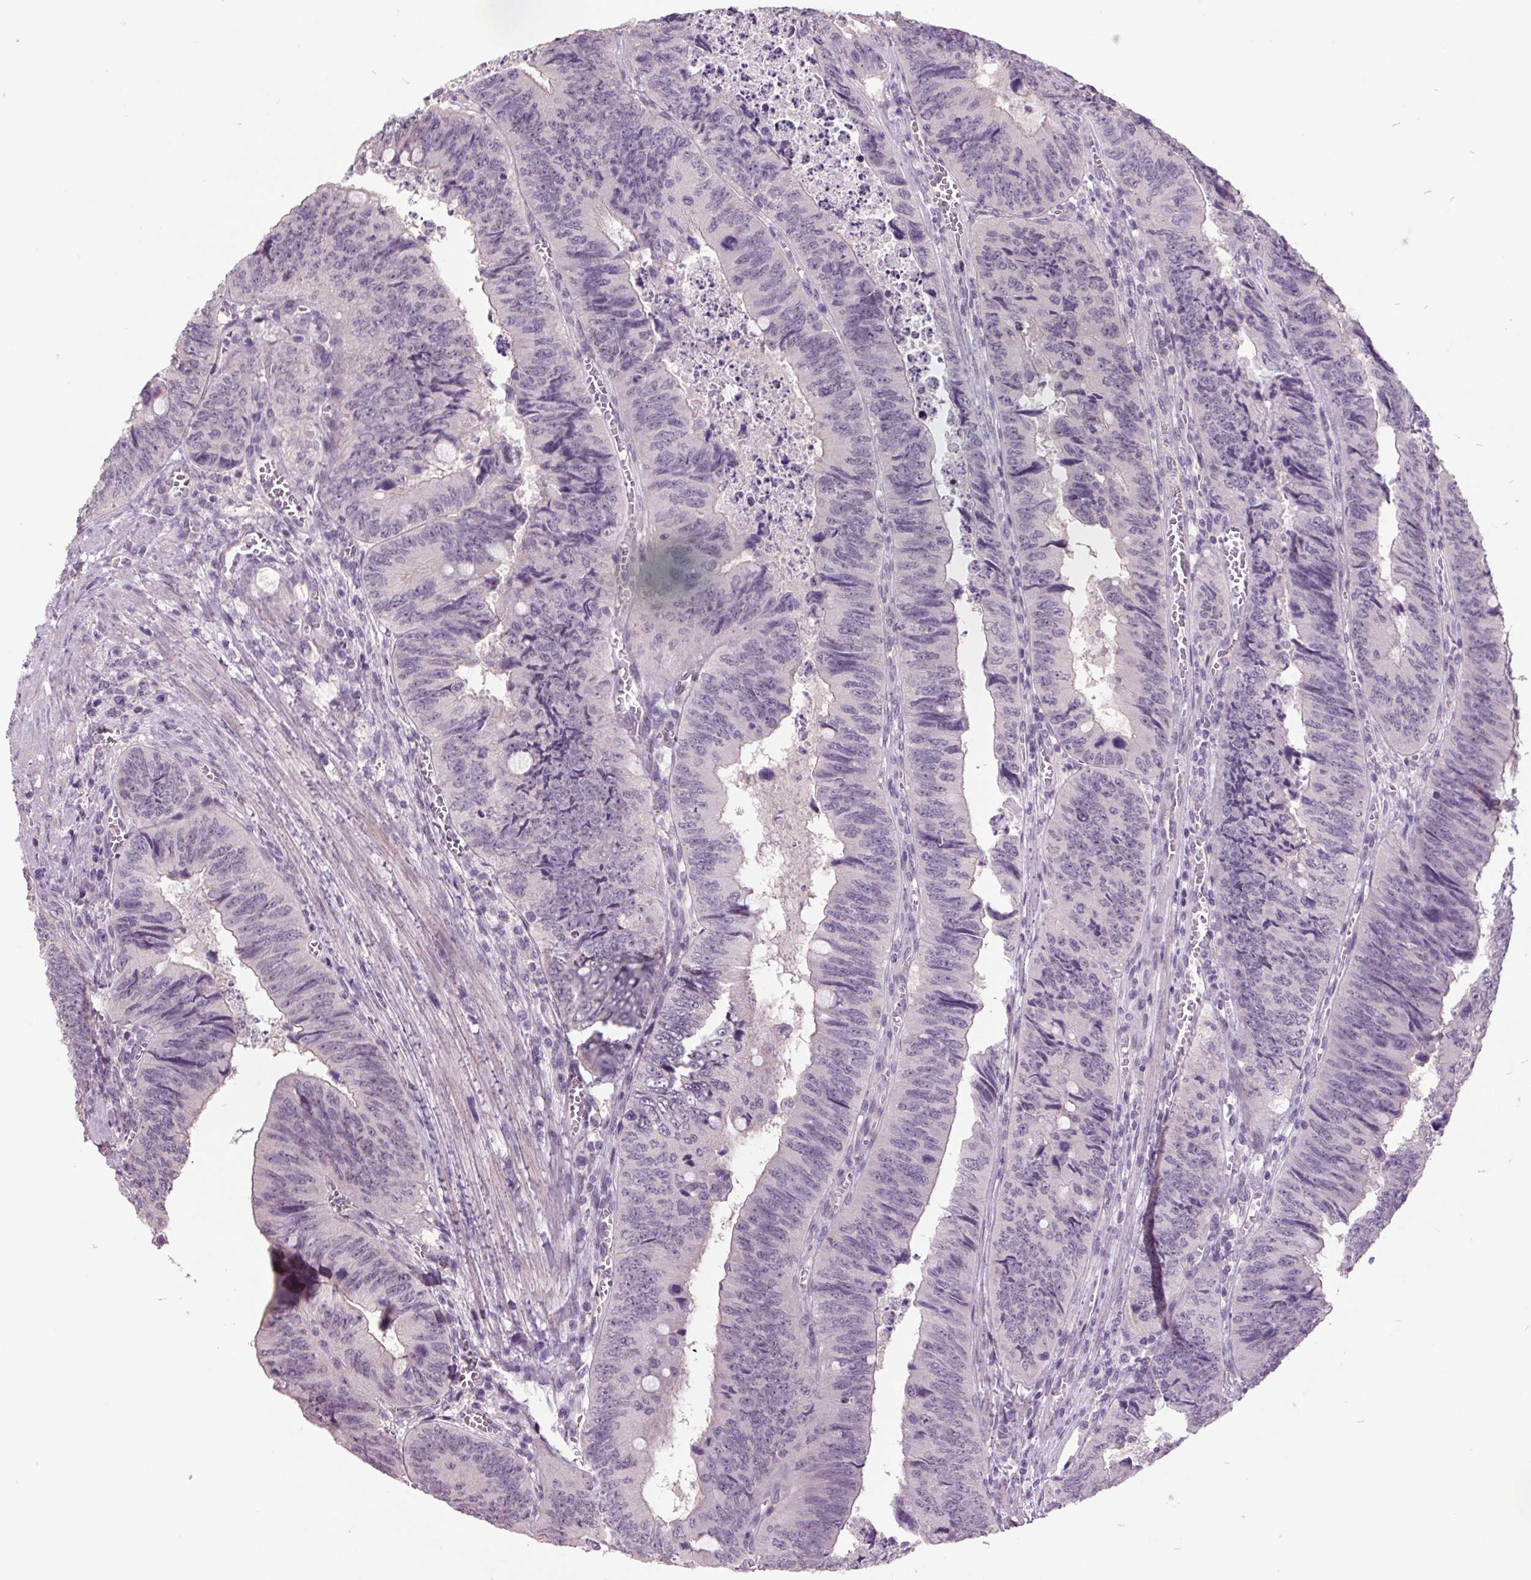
{"staining": {"intensity": "negative", "quantity": "none", "location": "none"}, "tissue": "colorectal cancer", "cell_type": "Tumor cells", "image_type": "cancer", "snomed": [{"axis": "morphology", "description": "Adenocarcinoma, NOS"}, {"axis": "topography", "description": "Colon"}], "caption": "Immunohistochemical staining of colorectal adenocarcinoma demonstrates no significant expression in tumor cells. (DAB (3,3'-diaminobenzidine) immunohistochemistry (IHC), high magnification).", "gene": "C2orf16", "patient": {"sex": "female", "age": 84}}